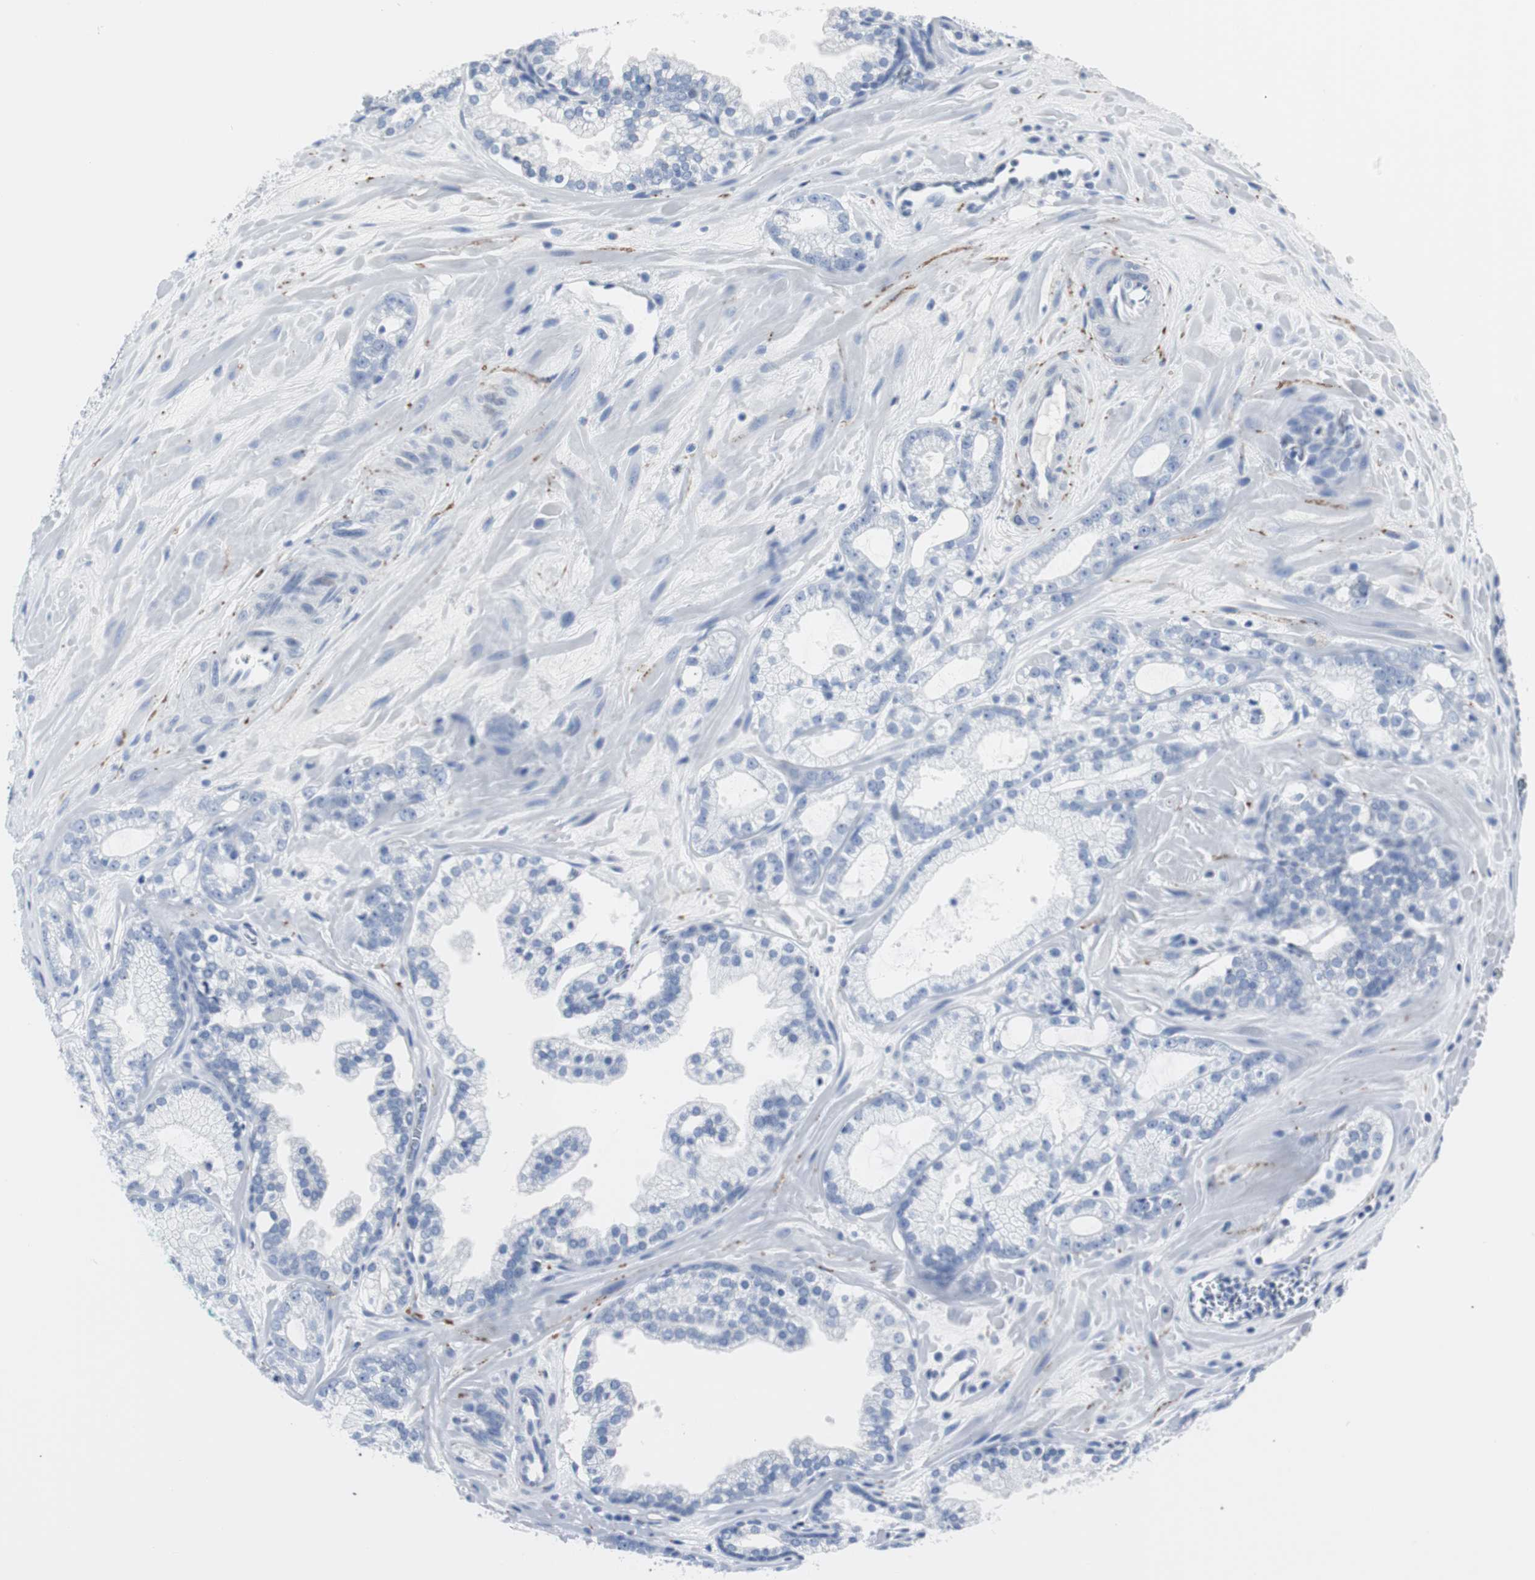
{"staining": {"intensity": "negative", "quantity": "none", "location": "none"}, "tissue": "prostate cancer", "cell_type": "Tumor cells", "image_type": "cancer", "snomed": [{"axis": "morphology", "description": "Adenocarcinoma, Low grade"}, {"axis": "topography", "description": "Prostate"}], "caption": "The histopathology image displays no staining of tumor cells in low-grade adenocarcinoma (prostate). (Stains: DAB (3,3'-diaminobenzidine) IHC with hematoxylin counter stain, Microscopy: brightfield microscopy at high magnification).", "gene": "GAP43", "patient": {"sex": "male", "age": 57}}